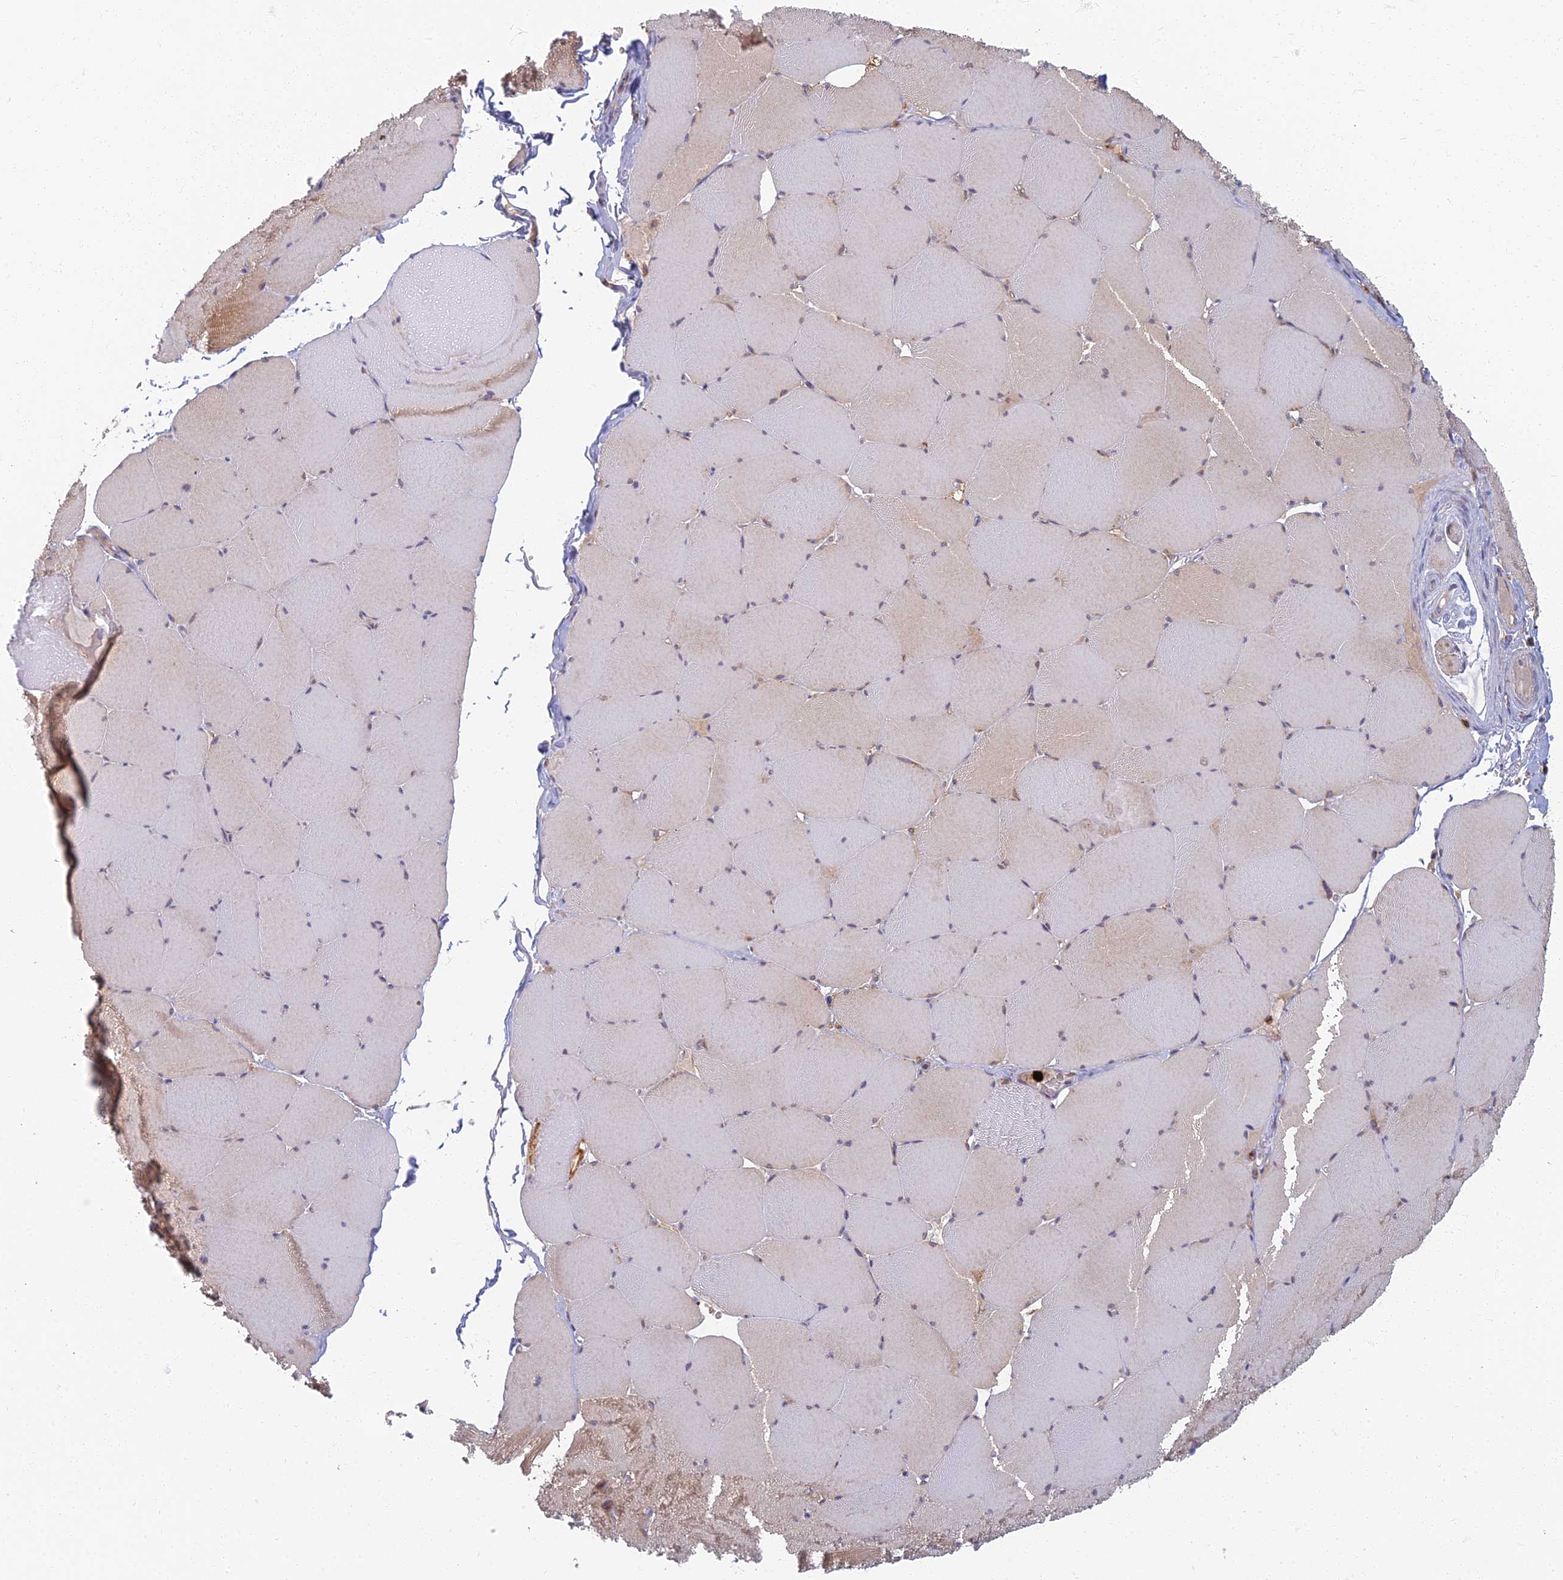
{"staining": {"intensity": "moderate", "quantity": "25%-75%", "location": "cytoplasmic/membranous"}, "tissue": "skeletal muscle", "cell_type": "Myocytes", "image_type": "normal", "snomed": [{"axis": "morphology", "description": "Normal tissue, NOS"}, {"axis": "topography", "description": "Skeletal muscle"}, {"axis": "topography", "description": "Head-Neck"}], "caption": "The image shows a brown stain indicating the presence of a protein in the cytoplasmic/membranous of myocytes in skeletal muscle. The staining is performed using DAB (3,3'-diaminobenzidine) brown chromogen to label protein expression. The nuclei are counter-stained blue using hematoxylin.", "gene": "PROX2", "patient": {"sex": "male", "age": 66}}